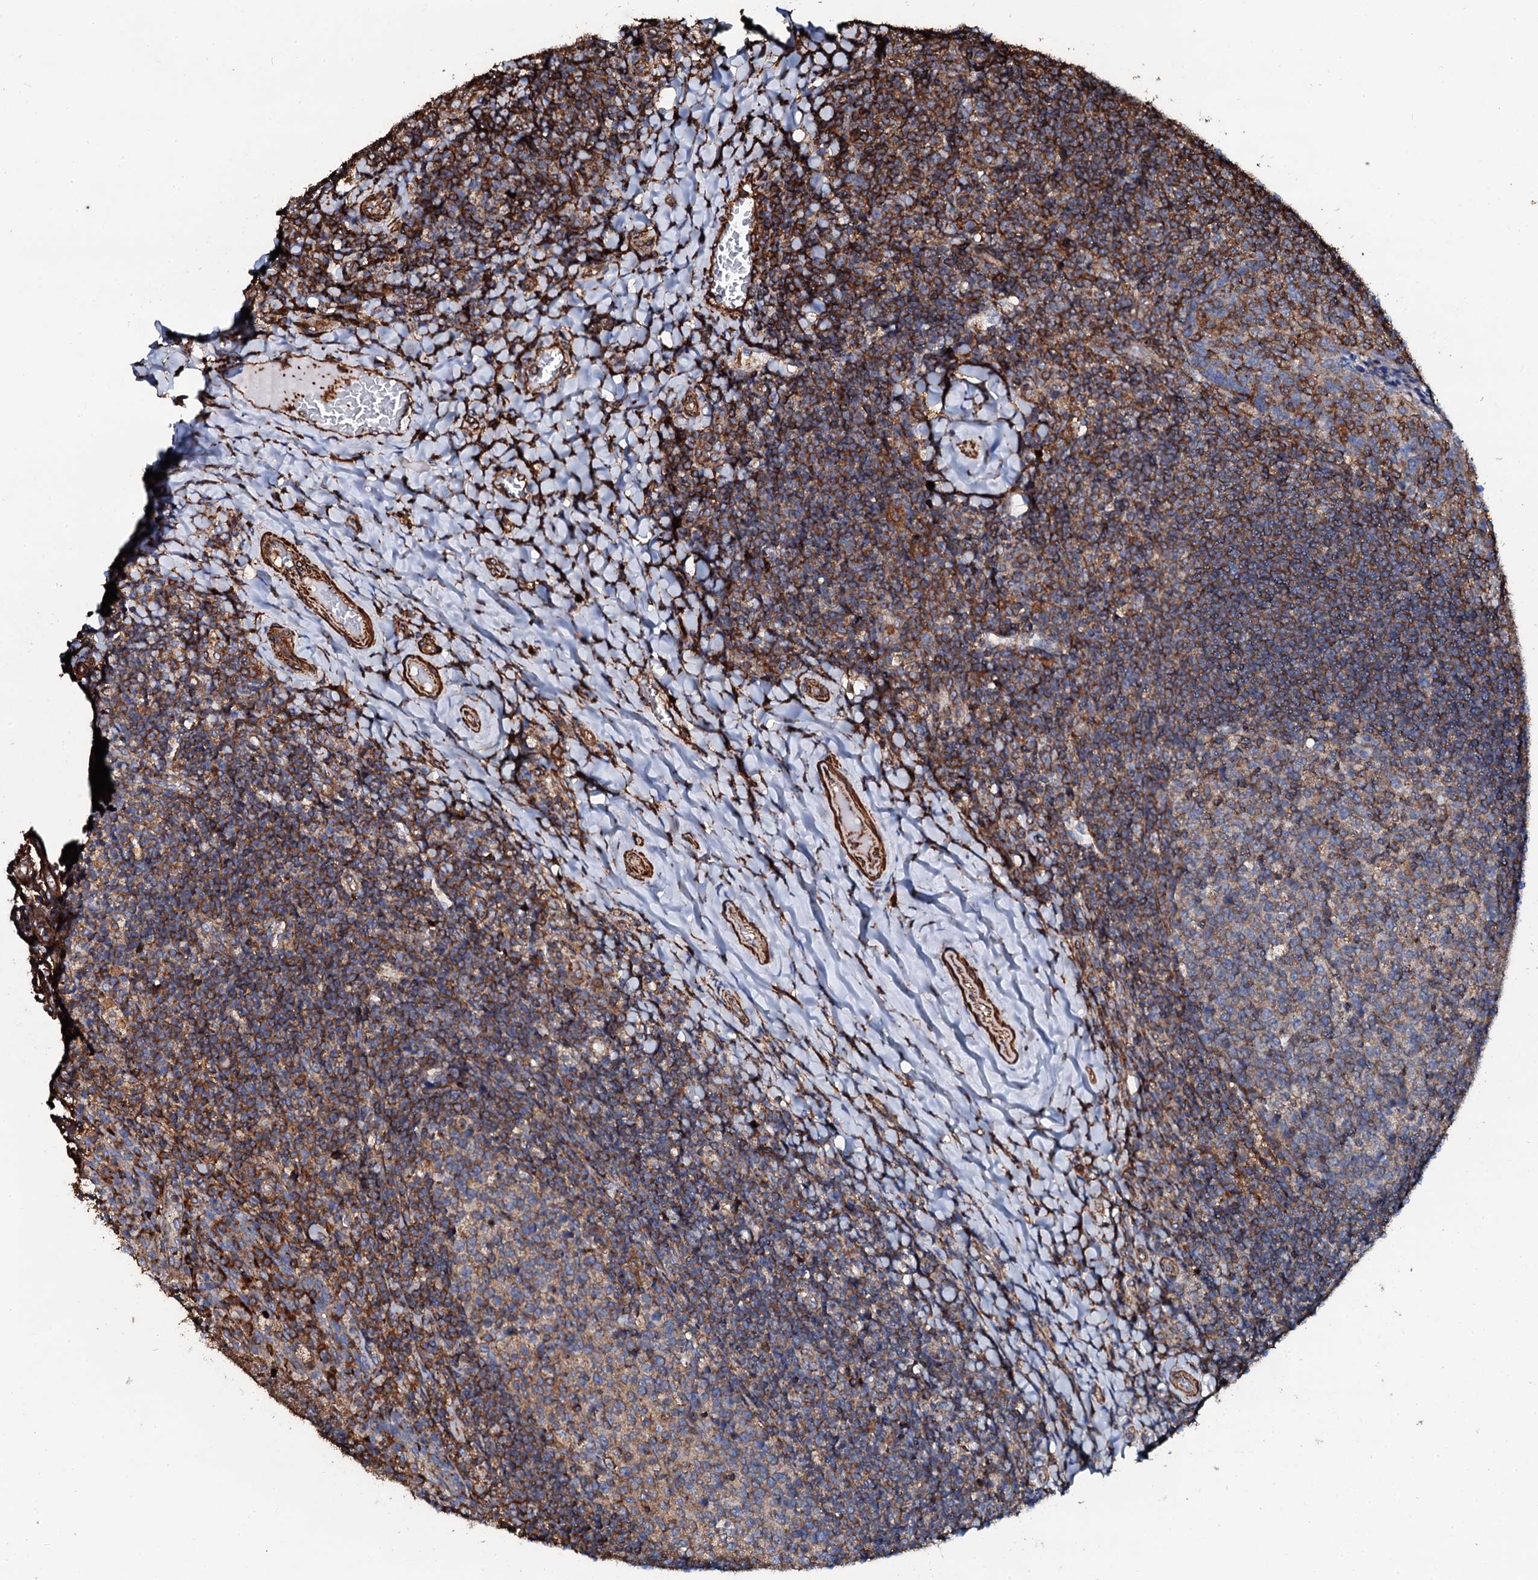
{"staining": {"intensity": "strong", "quantity": "25%-75%", "location": "cytoplasmic/membranous"}, "tissue": "tonsil", "cell_type": "Germinal center cells", "image_type": "normal", "snomed": [{"axis": "morphology", "description": "Normal tissue, NOS"}, {"axis": "topography", "description": "Tonsil"}], "caption": "Human tonsil stained for a protein (brown) exhibits strong cytoplasmic/membranous positive expression in approximately 25%-75% of germinal center cells.", "gene": "INTS10", "patient": {"sex": "female", "age": 10}}